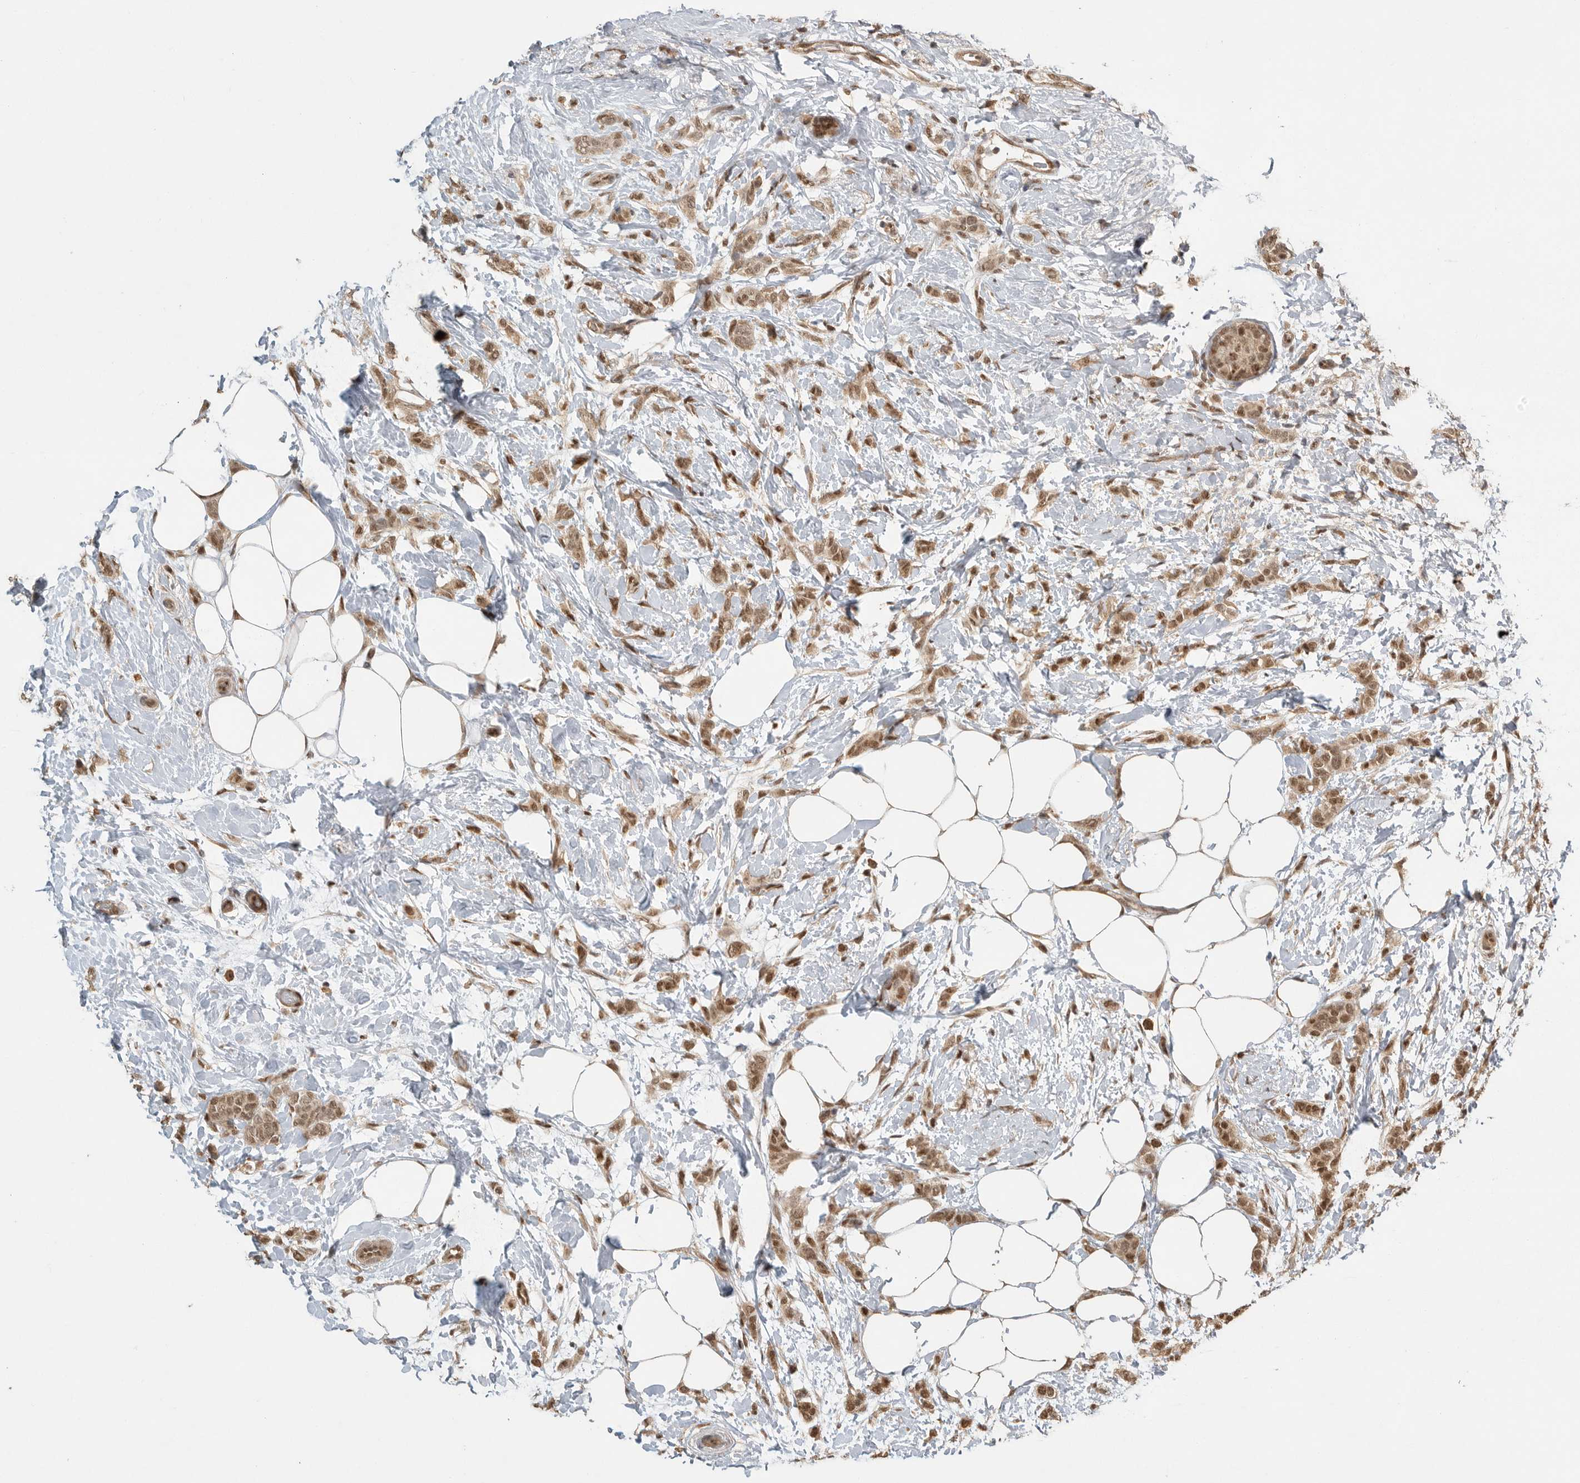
{"staining": {"intensity": "moderate", "quantity": ">75%", "location": "cytoplasmic/membranous,nuclear"}, "tissue": "breast cancer", "cell_type": "Tumor cells", "image_type": "cancer", "snomed": [{"axis": "morphology", "description": "Lobular carcinoma, in situ"}, {"axis": "morphology", "description": "Lobular carcinoma"}, {"axis": "topography", "description": "Breast"}], "caption": "Immunohistochemistry photomicrograph of neoplastic tissue: human lobular carcinoma in situ (breast) stained using IHC demonstrates medium levels of moderate protein expression localized specifically in the cytoplasmic/membranous and nuclear of tumor cells, appearing as a cytoplasmic/membranous and nuclear brown color.", "gene": "DFFA", "patient": {"sex": "female", "age": 41}}